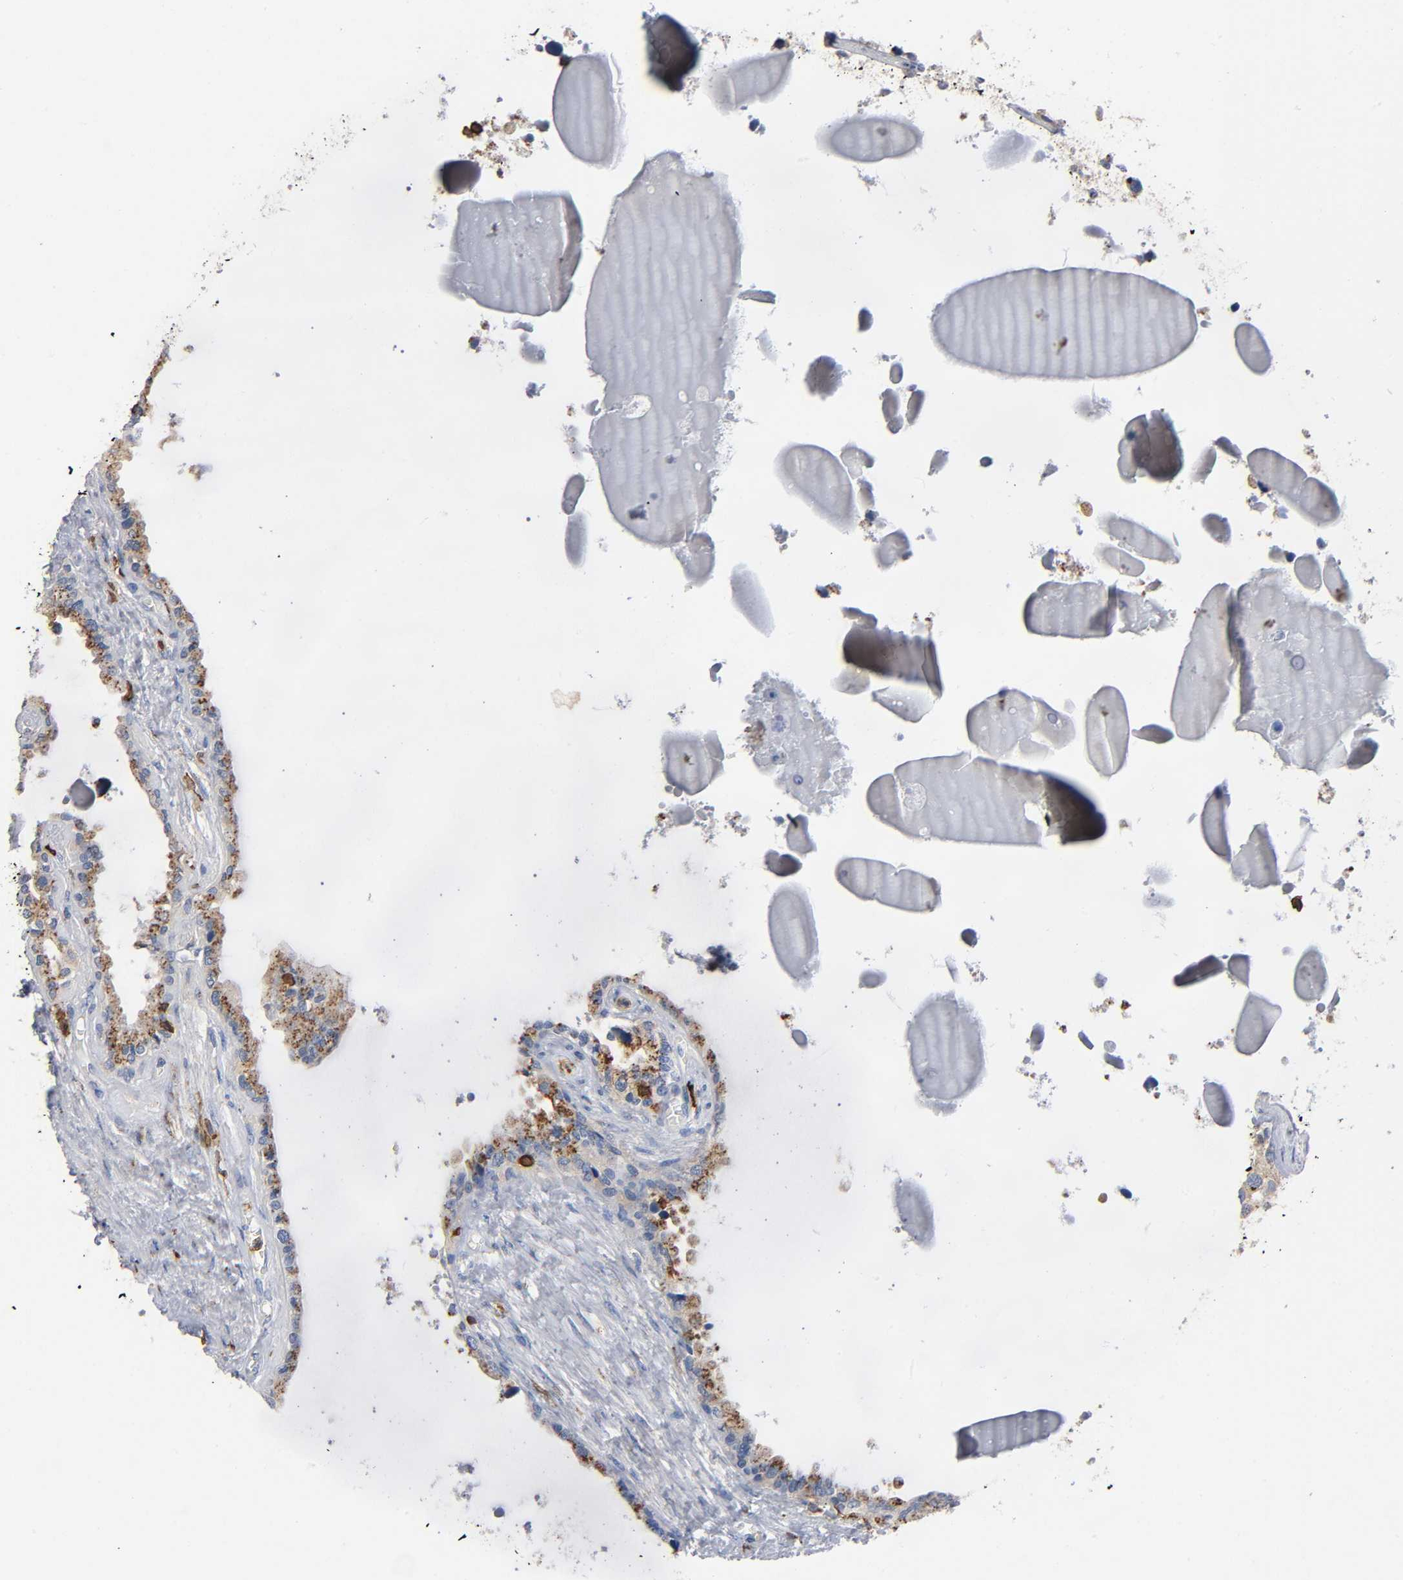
{"staining": {"intensity": "moderate", "quantity": ">75%", "location": "cytoplasmic/membranous"}, "tissue": "seminal vesicle", "cell_type": "Glandular cells", "image_type": "normal", "snomed": [{"axis": "morphology", "description": "Normal tissue, NOS"}, {"axis": "morphology", "description": "Inflammation, NOS"}, {"axis": "topography", "description": "Urinary bladder"}, {"axis": "topography", "description": "Prostate"}, {"axis": "topography", "description": "Seminal veicle"}], "caption": "Seminal vesicle stained with immunohistochemistry (IHC) reveals moderate cytoplasmic/membranous expression in approximately >75% of glandular cells. (DAB (3,3'-diaminobenzidine) = brown stain, brightfield microscopy at high magnification).", "gene": "CAPN10", "patient": {"sex": "male", "age": 82}}